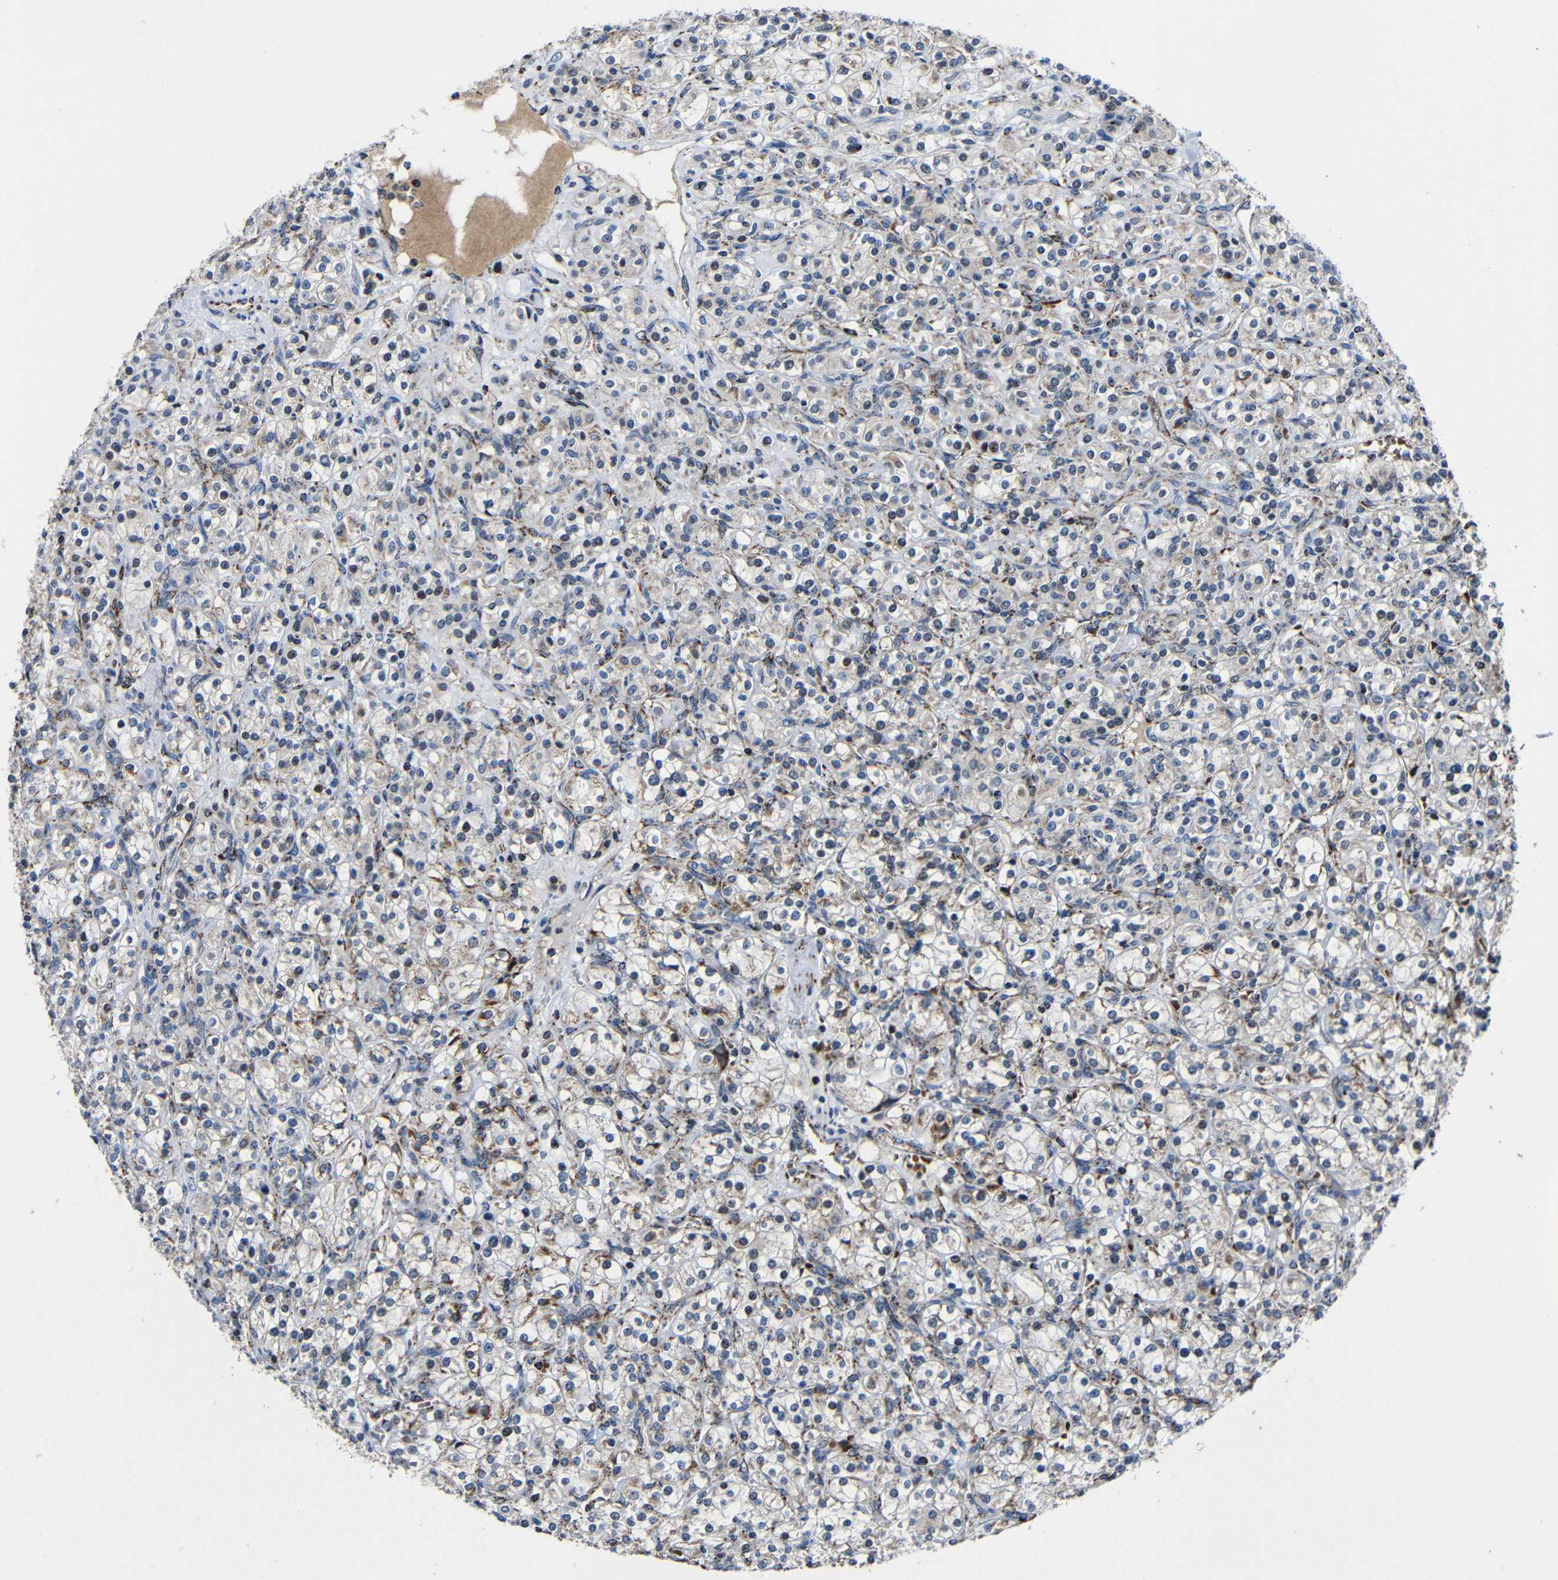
{"staining": {"intensity": "weak", "quantity": "<25%", "location": "cytoplasmic/membranous"}, "tissue": "renal cancer", "cell_type": "Tumor cells", "image_type": "cancer", "snomed": [{"axis": "morphology", "description": "Adenocarcinoma, NOS"}, {"axis": "topography", "description": "Kidney"}], "caption": "Tumor cells are negative for protein expression in human renal adenocarcinoma.", "gene": "CA5B", "patient": {"sex": "male", "age": 77}}